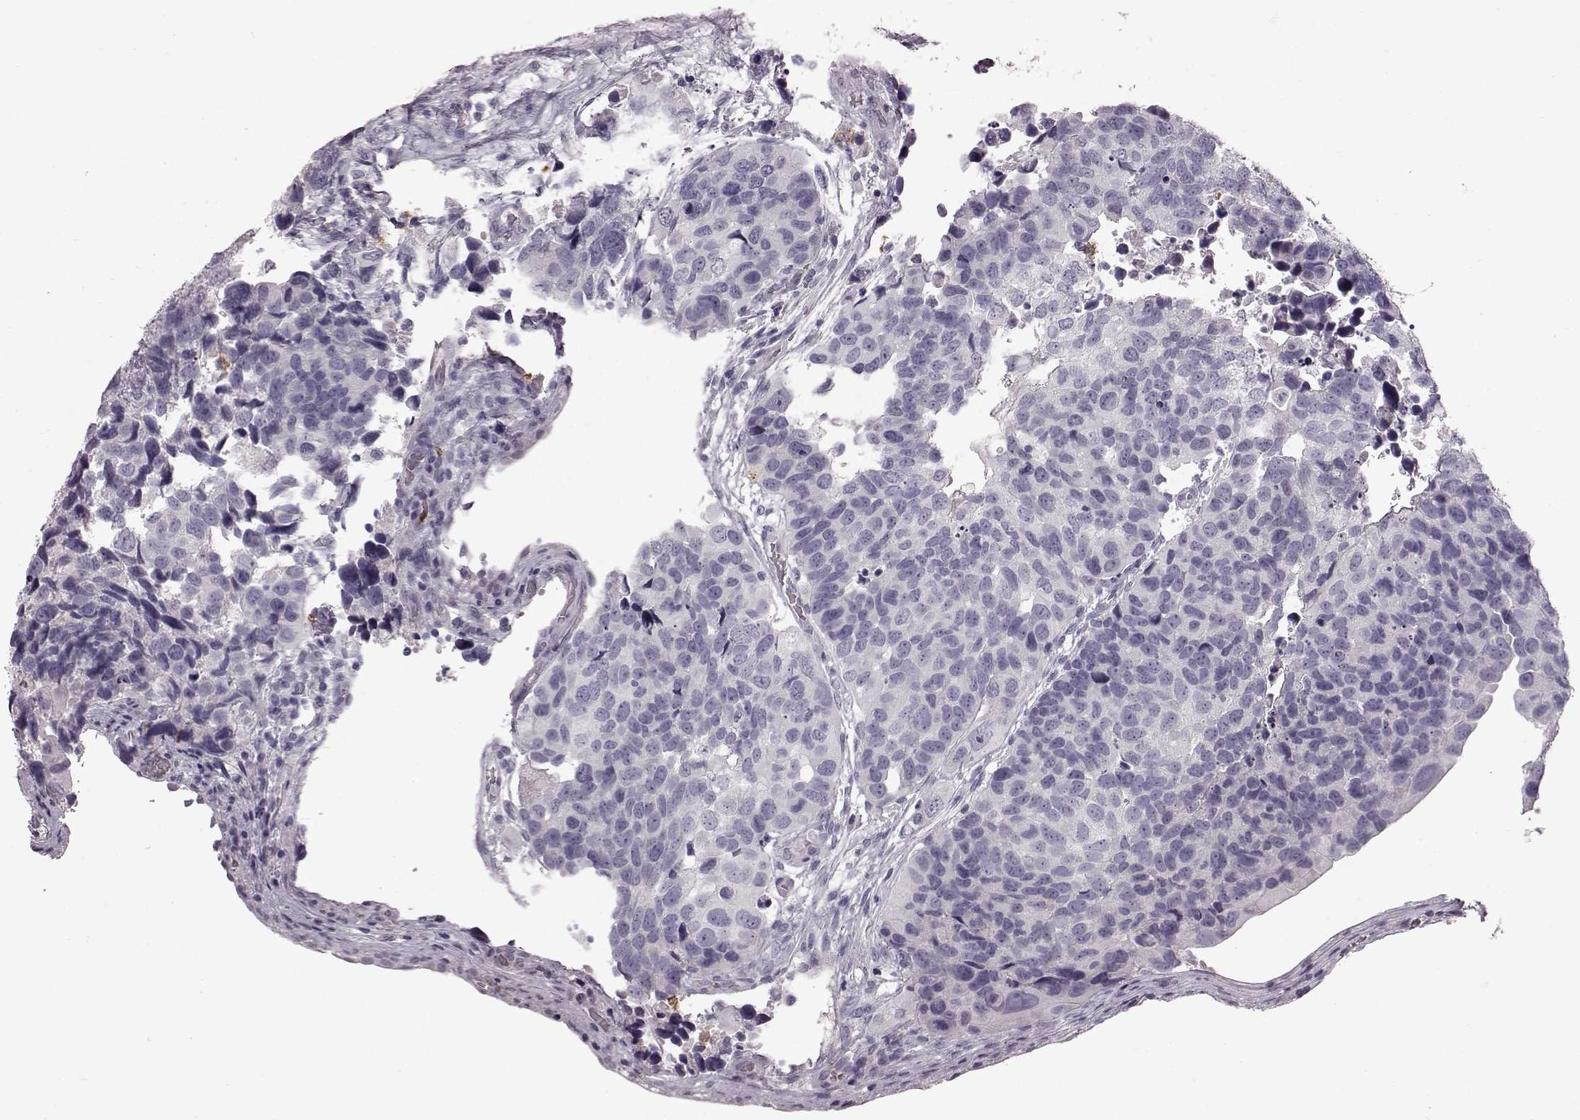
{"staining": {"intensity": "negative", "quantity": "none", "location": "none"}, "tissue": "urothelial cancer", "cell_type": "Tumor cells", "image_type": "cancer", "snomed": [{"axis": "morphology", "description": "Urothelial carcinoma, High grade"}, {"axis": "topography", "description": "Urinary bladder"}], "caption": "Urothelial carcinoma (high-grade) was stained to show a protein in brown. There is no significant positivity in tumor cells. The staining is performed using DAB brown chromogen with nuclei counter-stained in using hematoxylin.", "gene": "FUT4", "patient": {"sex": "male", "age": 60}}